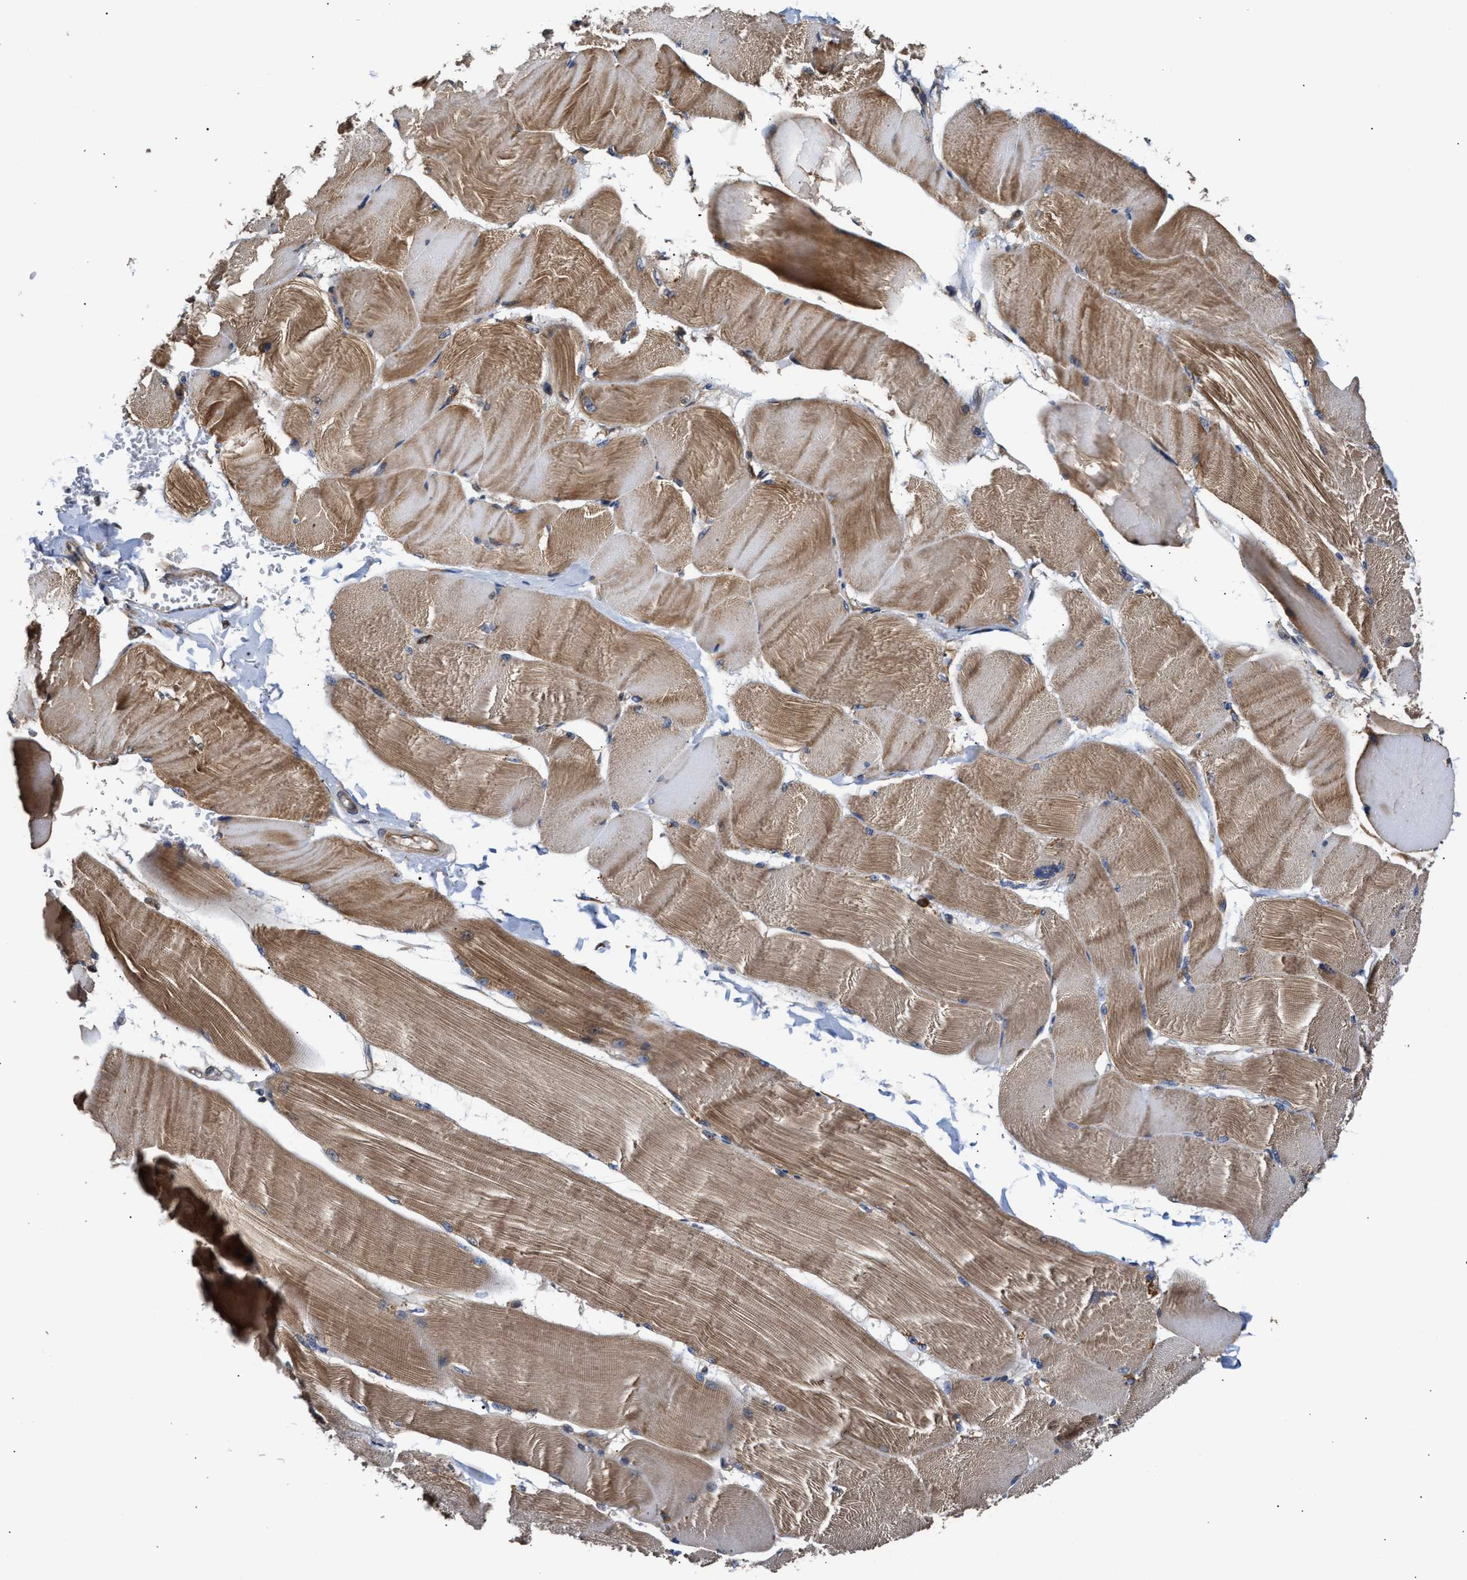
{"staining": {"intensity": "moderate", "quantity": ">75%", "location": "cytoplasmic/membranous"}, "tissue": "skeletal muscle", "cell_type": "Myocytes", "image_type": "normal", "snomed": [{"axis": "morphology", "description": "Normal tissue, NOS"}, {"axis": "topography", "description": "Skin"}, {"axis": "topography", "description": "Skeletal muscle"}], "caption": "DAB (3,3'-diaminobenzidine) immunohistochemical staining of normal skeletal muscle displays moderate cytoplasmic/membranous protein staining in about >75% of myocytes.", "gene": "CLIP2", "patient": {"sex": "male", "age": 83}}